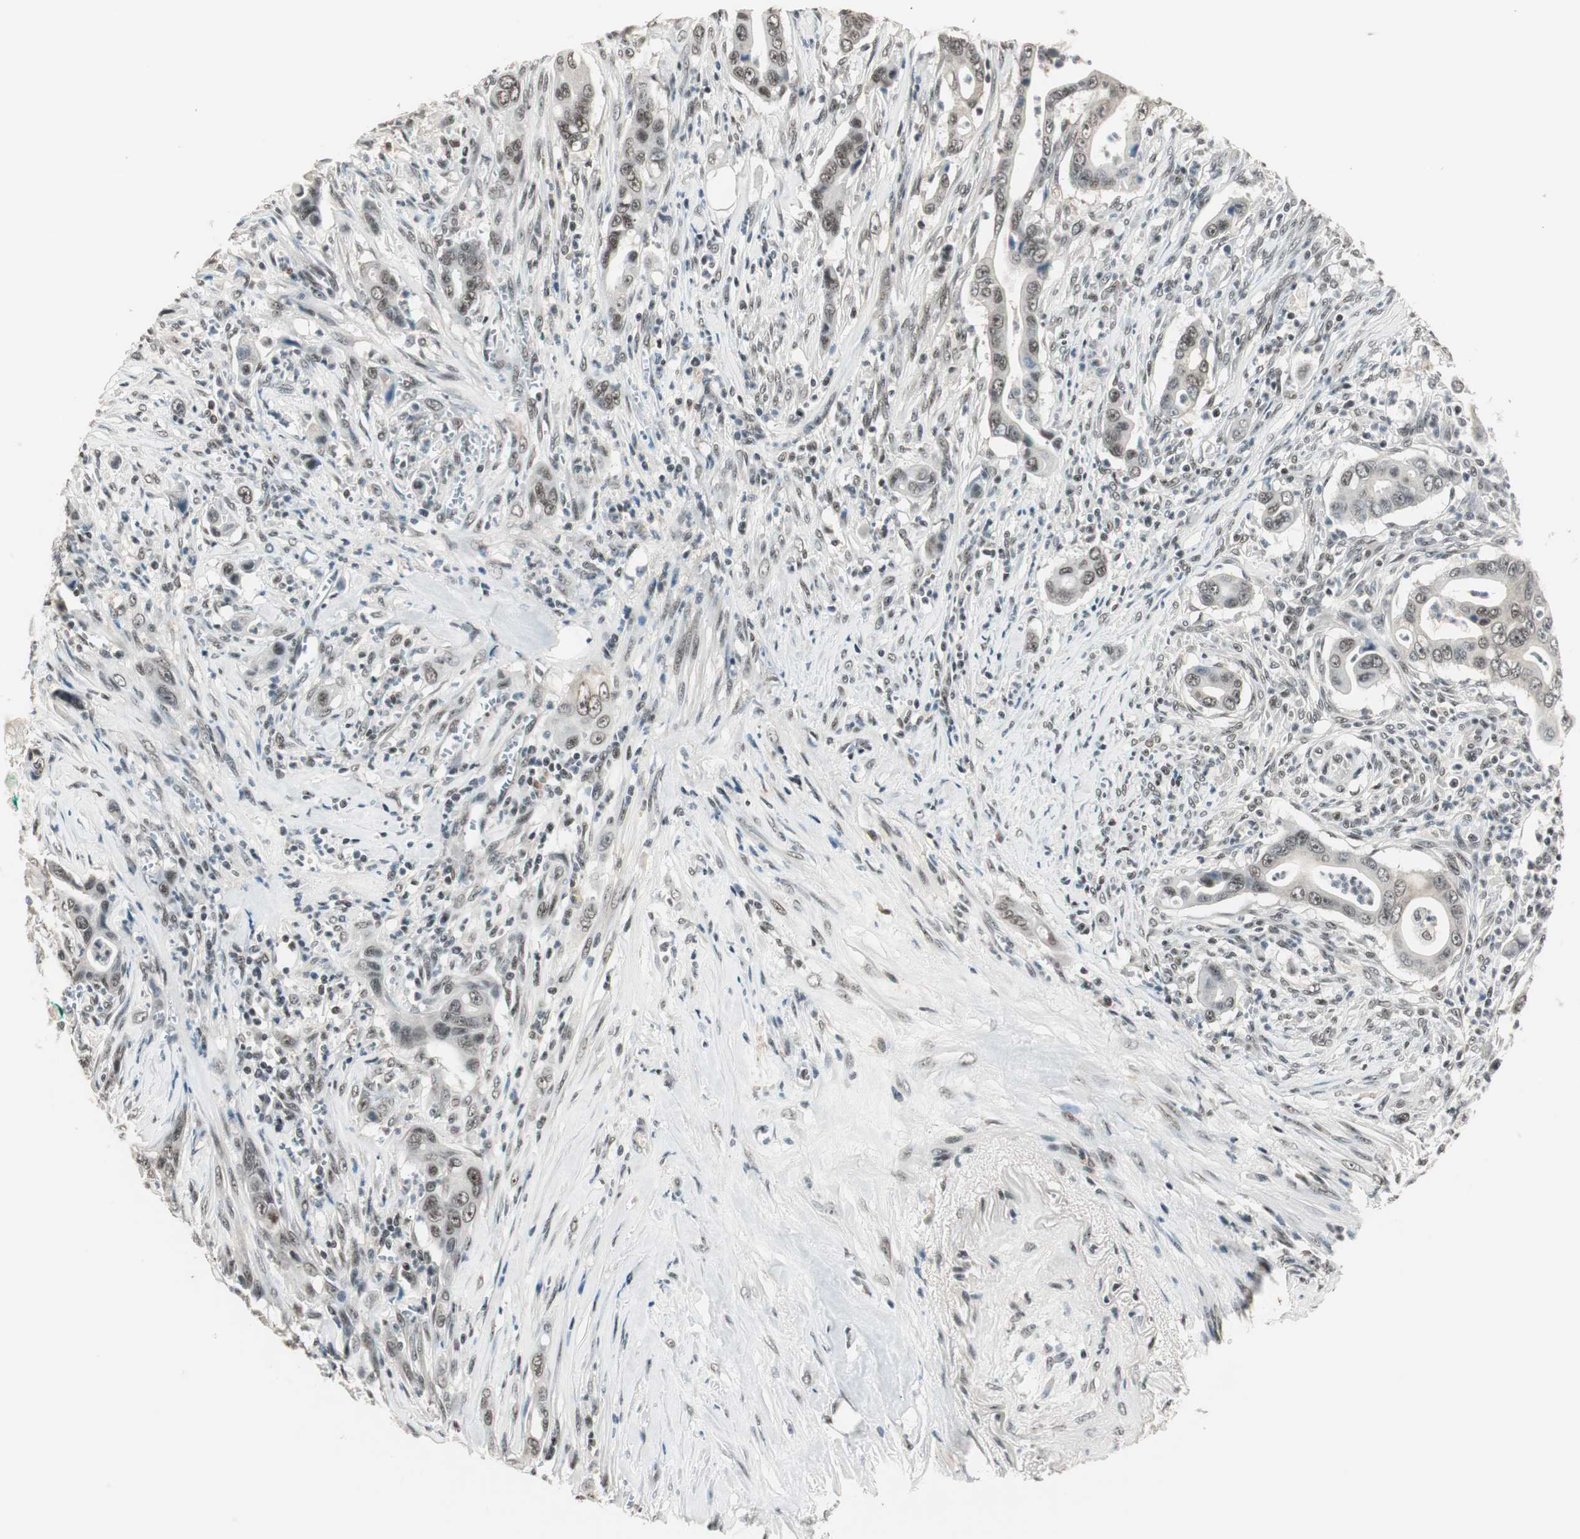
{"staining": {"intensity": "weak", "quantity": "25%-75%", "location": "nuclear"}, "tissue": "pancreatic cancer", "cell_type": "Tumor cells", "image_type": "cancer", "snomed": [{"axis": "morphology", "description": "Adenocarcinoma, NOS"}, {"axis": "topography", "description": "Pancreas"}], "caption": "Pancreatic cancer was stained to show a protein in brown. There is low levels of weak nuclear staining in approximately 25%-75% of tumor cells. The staining was performed using DAB, with brown indicating positive protein expression. Nuclei are stained blue with hematoxylin.", "gene": "NFRKB", "patient": {"sex": "male", "age": 59}}